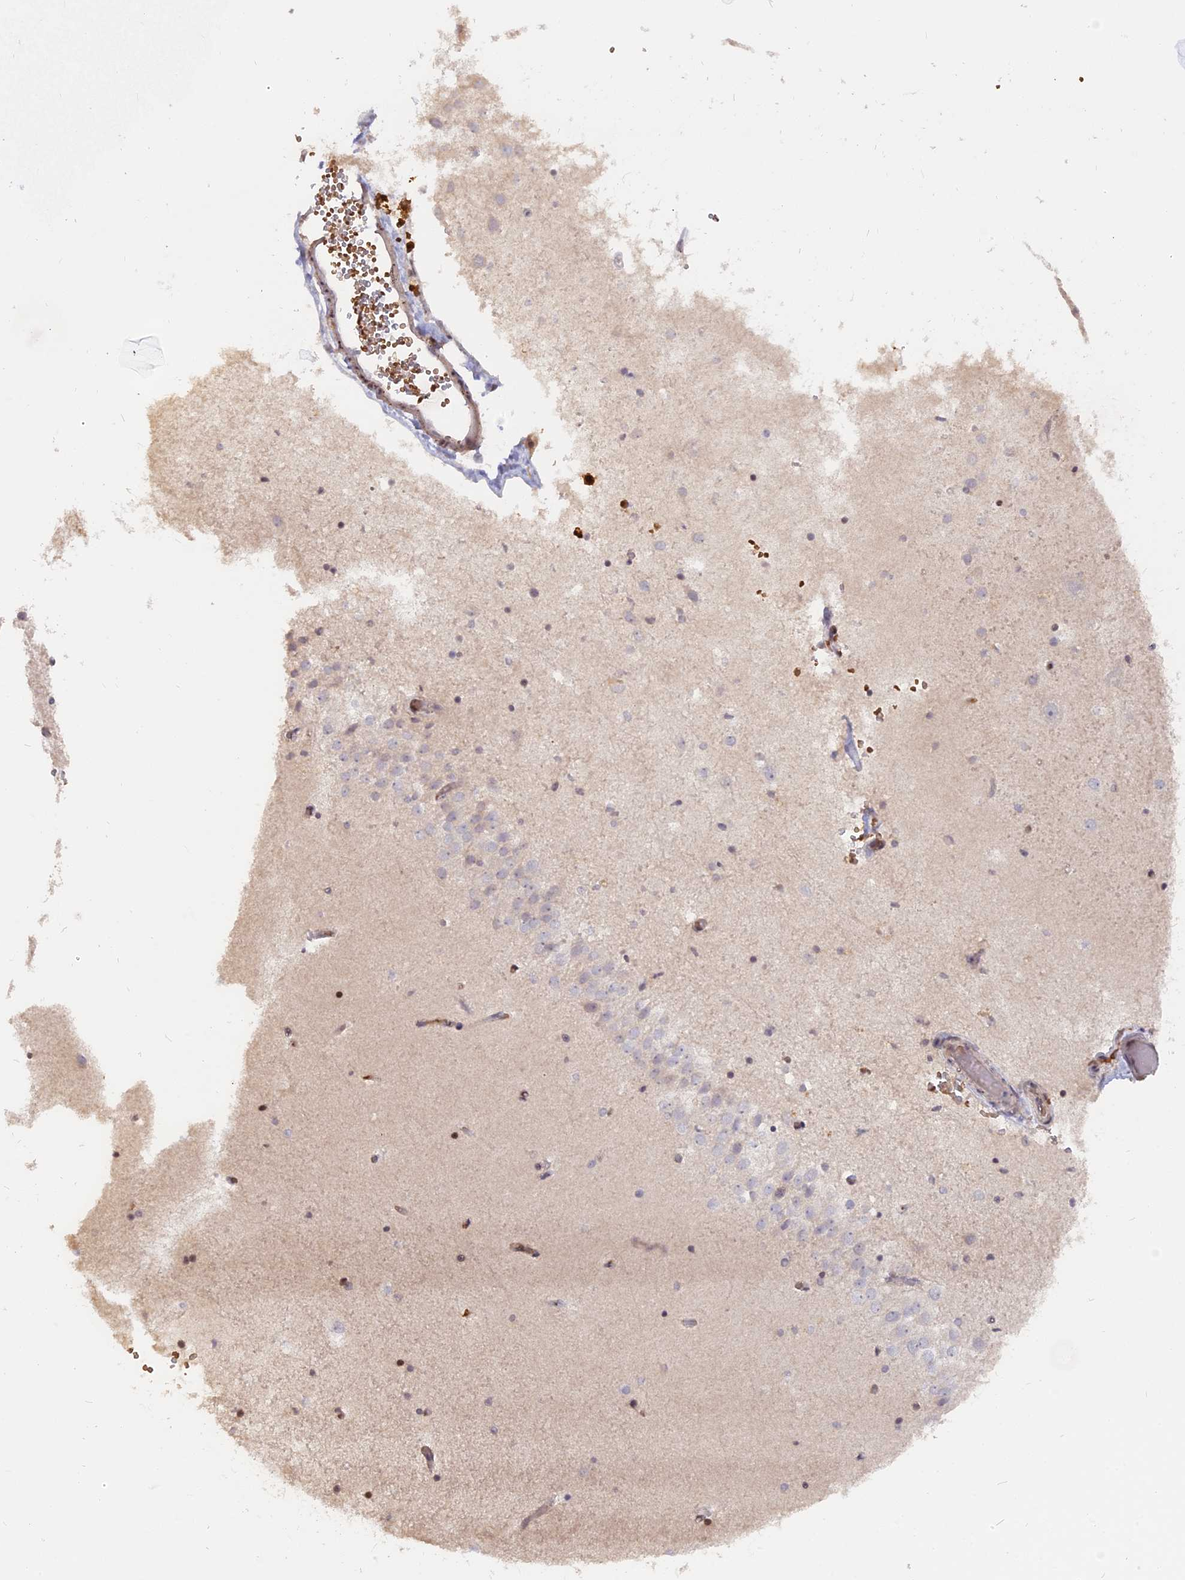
{"staining": {"intensity": "moderate", "quantity": "<25%", "location": "nuclear"}, "tissue": "hippocampus", "cell_type": "Glial cells", "image_type": "normal", "snomed": [{"axis": "morphology", "description": "Normal tissue, NOS"}, {"axis": "topography", "description": "Hippocampus"}], "caption": "DAB immunohistochemical staining of unremarkable hippocampus reveals moderate nuclear protein staining in approximately <25% of glial cells. (DAB (3,3'-diaminobenzidine) IHC with brightfield microscopy, high magnification).", "gene": "NR1H3", "patient": {"sex": "female", "age": 52}}